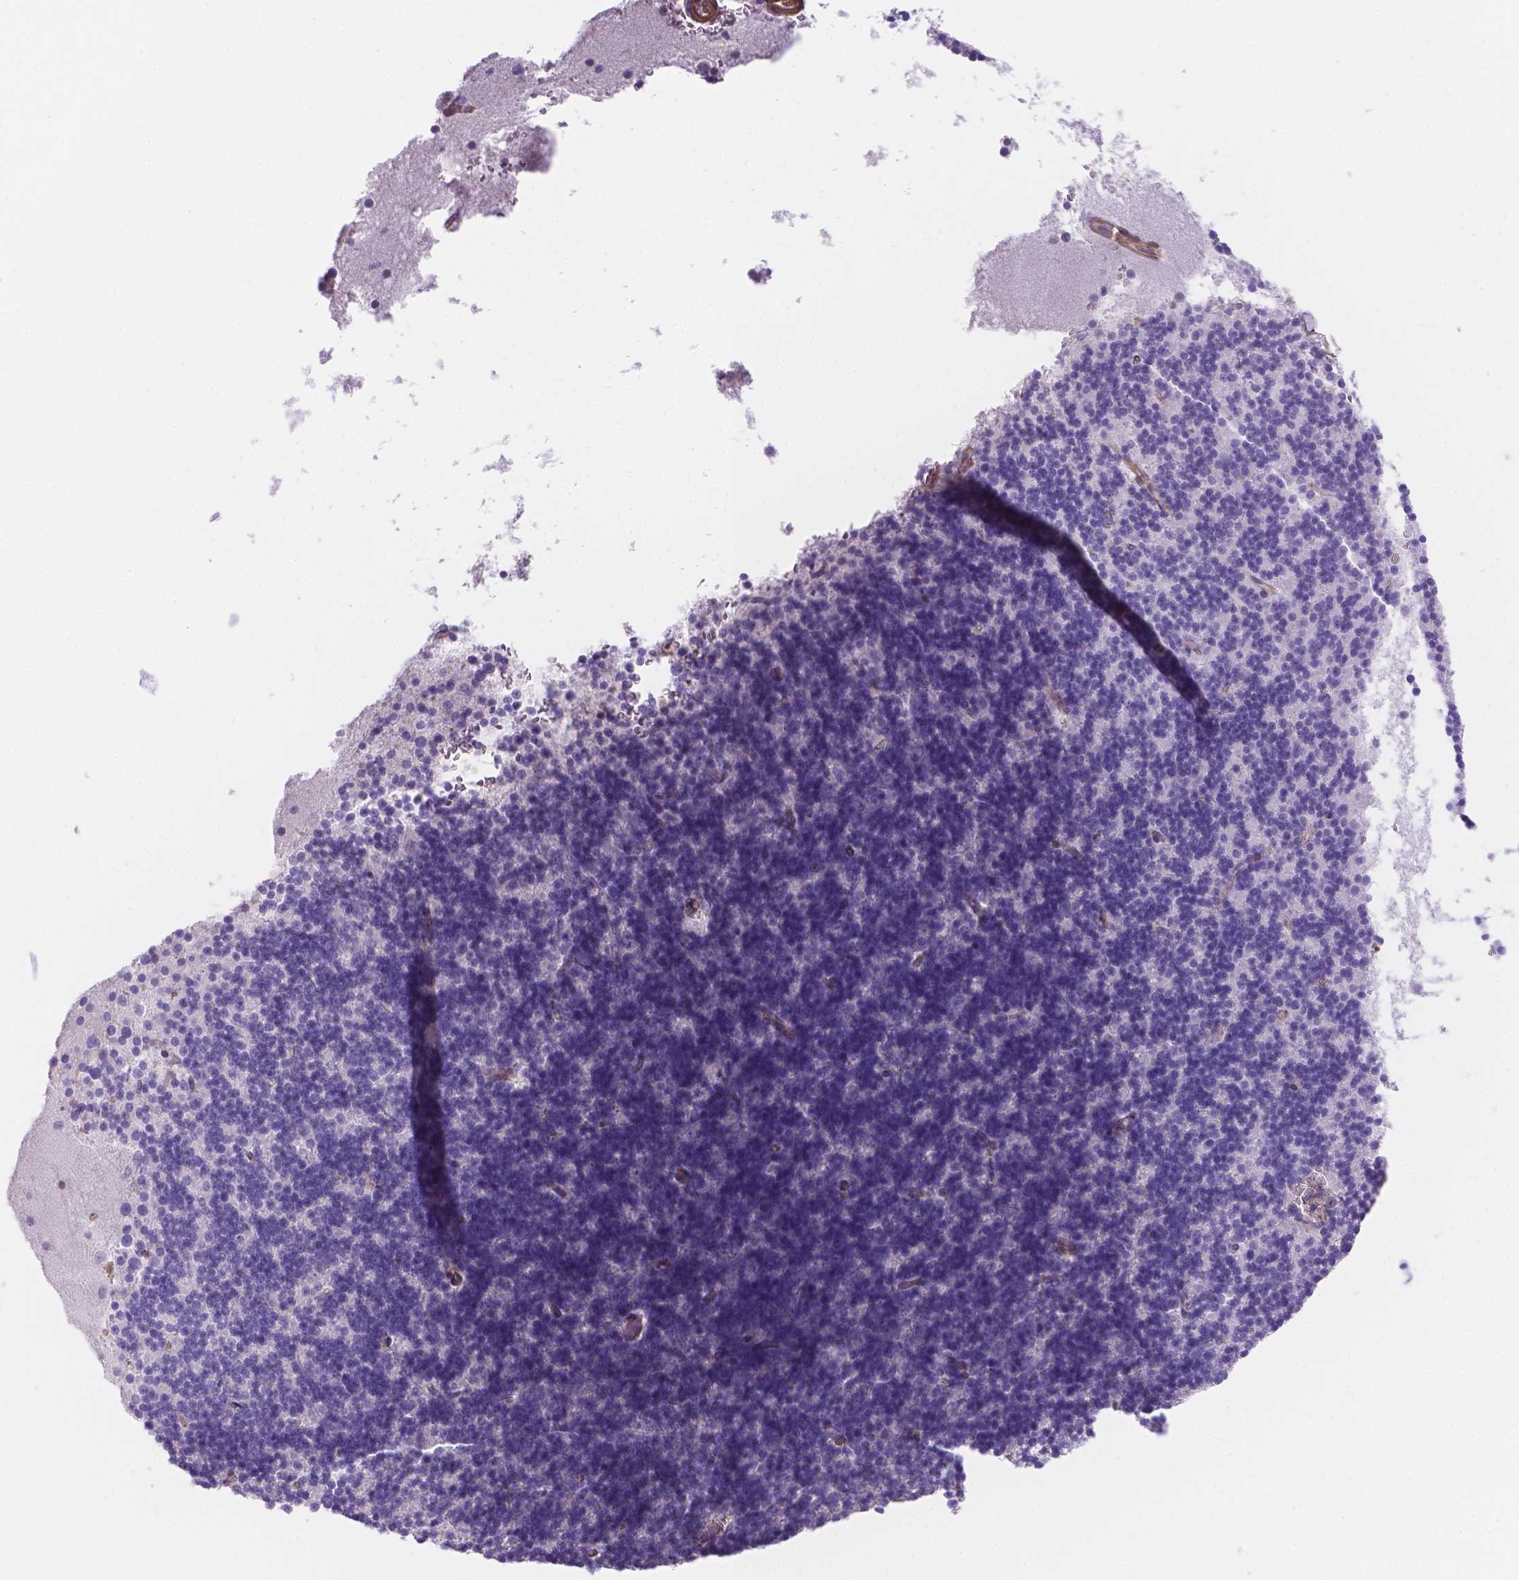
{"staining": {"intensity": "negative", "quantity": "none", "location": "none"}, "tissue": "cerebellum", "cell_type": "Cells in granular layer", "image_type": "normal", "snomed": [{"axis": "morphology", "description": "Normal tissue, NOS"}, {"axis": "topography", "description": "Cerebellum"}], "caption": "Micrograph shows no significant protein staining in cells in granular layer of benign cerebellum.", "gene": "SLC40A1", "patient": {"sex": "male", "age": 70}}